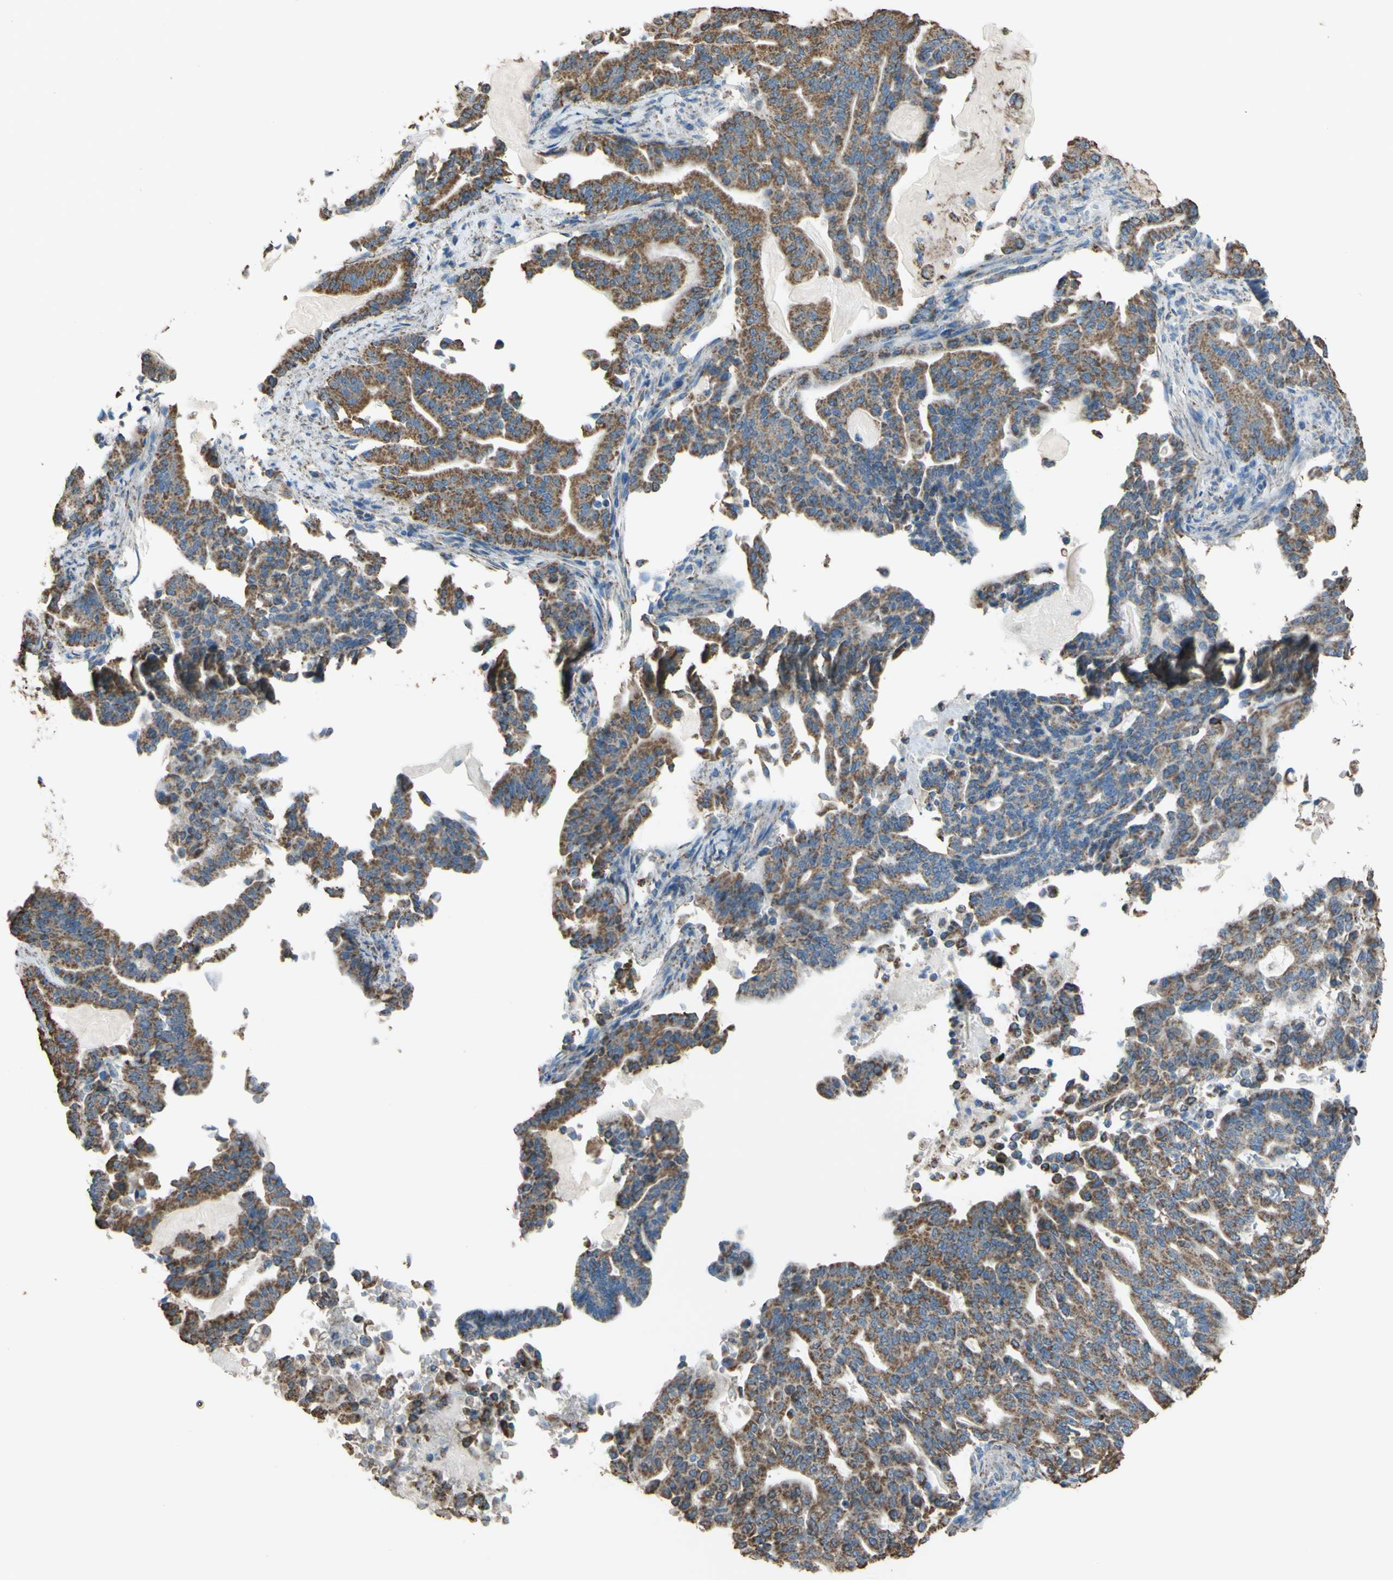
{"staining": {"intensity": "moderate", "quantity": "25%-75%", "location": "cytoplasmic/membranous"}, "tissue": "pancreatic cancer", "cell_type": "Tumor cells", "image_type": "cancer", "snomed": [{"axis": "morphology", "description": "Adenocarcinoma, NOS"}, {"axis": "topography", "description": "Pancreas"}], "caption": "About 25%-75% of tumor cells in human pancreatic cancer (adenocarcinoma) show moderate cytoplasmic/membranous protein expression as visualized by brown immunohistochemical staining.", "gene": "CMKLR2", "patient": {"sex": "male", "age": 63}}